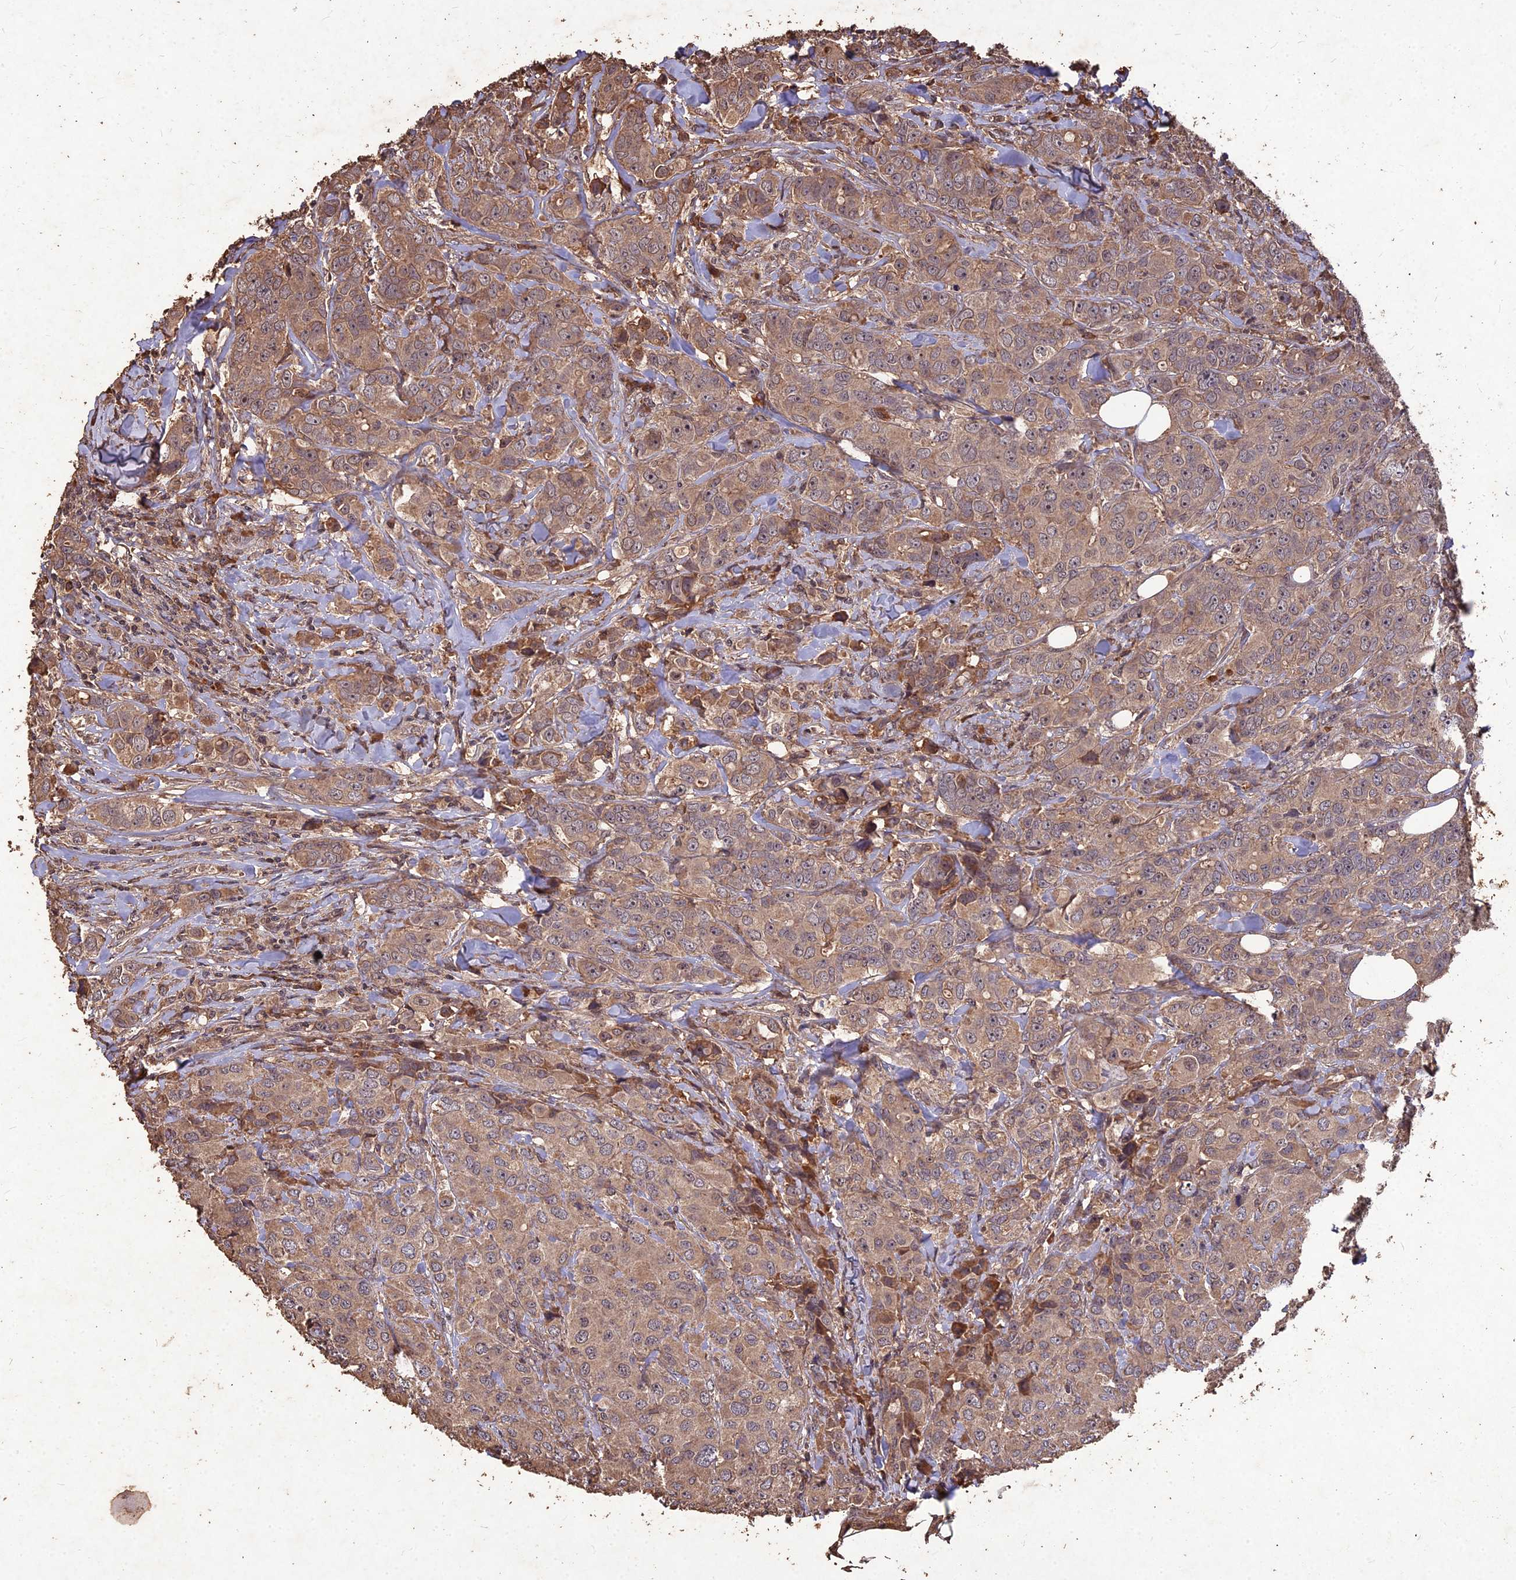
{"staining": {"intensity": "moderate", "quantity": ">75%", "location": "cytoplasmic/membranous,nuclear"}, "tissue": "breast cancer", "cell_type": "Tumor cells", "image_type": "cancer", "snomed": [{"axis": "morphology", "description": "Duct carcinoma"}, {"axis": "topography", "description": "Breast"}], "caption": "An immunohistochemistry (IHC) photomicrograph of tumor tissue is shown. Protein staining in brown labels moderate cytoplasmic/membranous and nuclear positivity in breast cancer (infiltrating ductal carcinoma) within tumor cells. (Brightfield microscopy of DAB IHC at high magnification).", "gene": "SYMPK", "patient": {"sex": "female", "age": 43}}